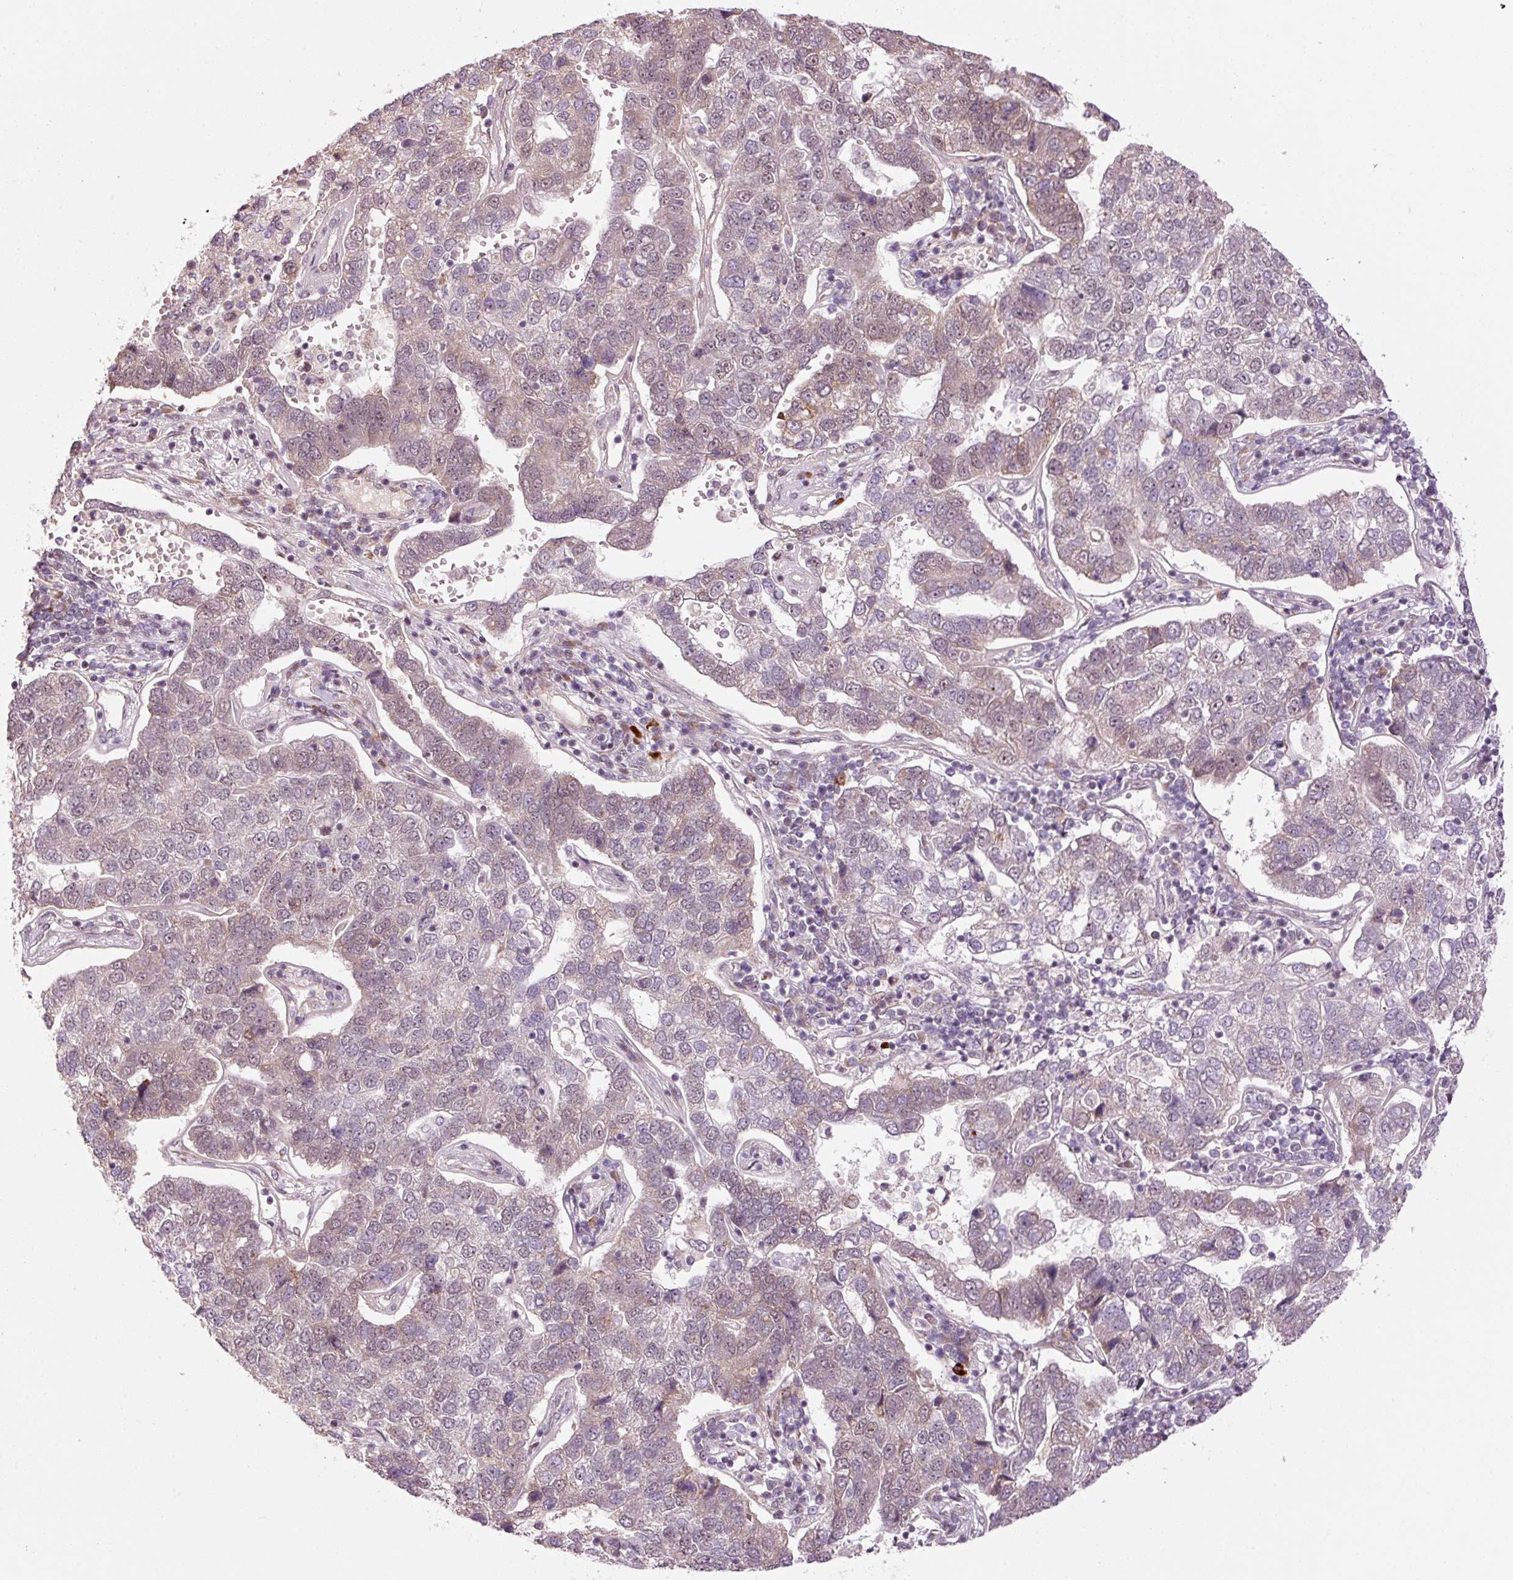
{"staining": {"intensity": "weak", "quantity": "<25%", "location": "nuclear"}, "tissue": "pancreatic cancer", "cell_type": "Tumor cells", "image_type": "cancer", "snomed": [{"axis": "morphology", "description": "Adenocarcinoma, NOS"}, {"axis": "topography", "description": "Pancreas"}], "caption": "Pancreatic cancer stained for a protein using IHC exhibits no expression tumor cells.", "gene": "ANKRD20A1", "patient": {"sex": "female", "age": 61}}